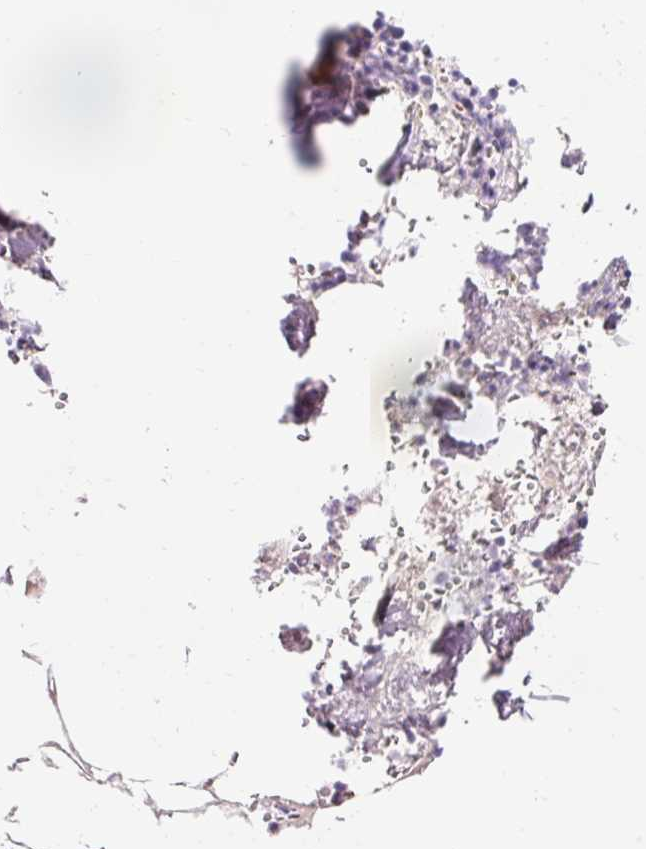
{"staining": {"intensity": "moderate", "quantity": "25%-75%", "location": "cytoplasmic/membranous"}, "tissue": "bone marrow", "cell_type": "Hematopoietic cells", "image_type": "normal", "snomed": [{"axis": "morphology", "description": "Normal tissue, NOS"}, {"axis": "topography", "description": "Bone marrow"}], "caption": "Protein expression analysis of unremarkable bone marrow exhibits moderate cytoplasmic/membranous expression in approximately 25%-75% of hematopoietic cells.", "gene": "DHRS11", "patient": {"sex": "male", "age": 54}}